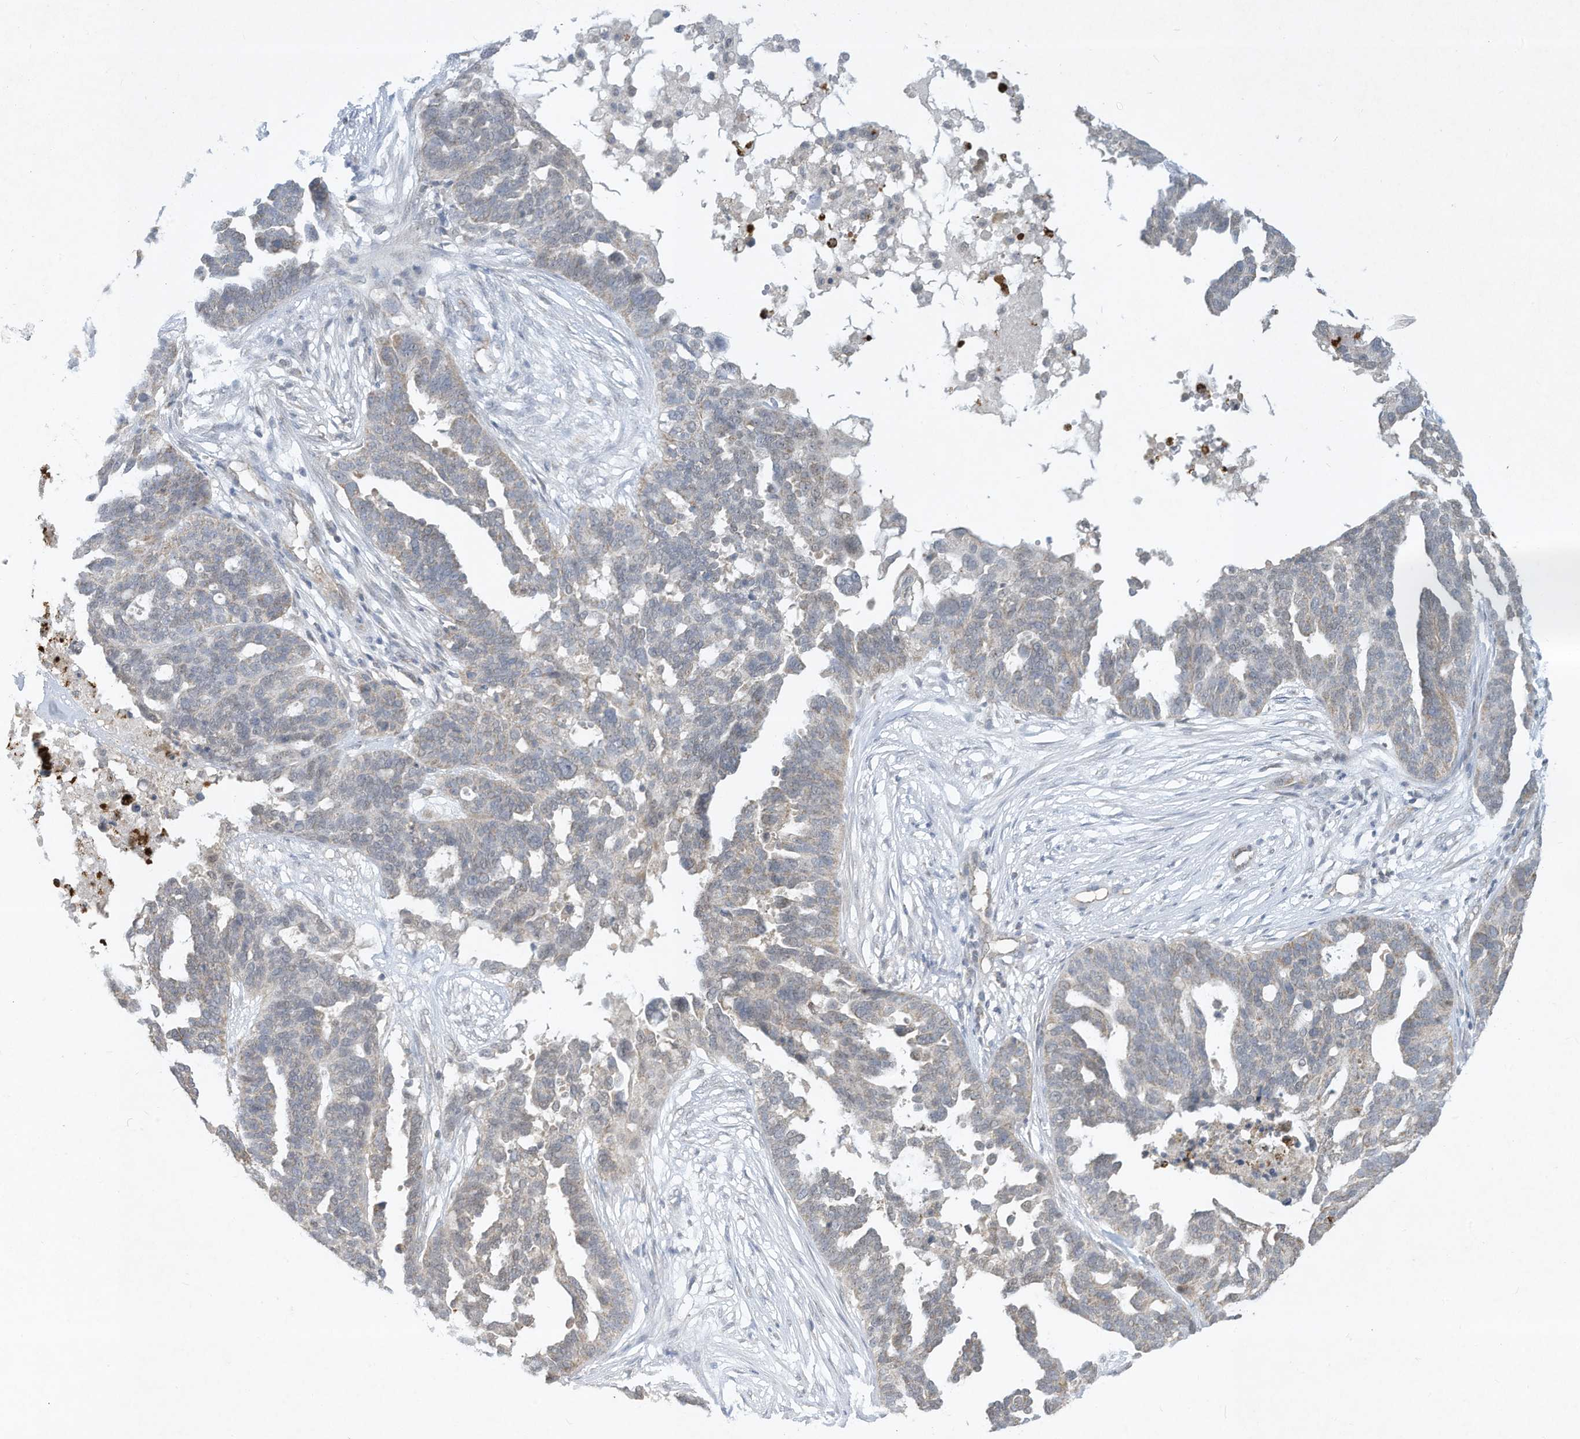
{"staining": {"intensity": "weak", "quantity": "25%-75%", "location": "cytoplasmic/membranous"}, "tissue": "ovarian cancer", "cell_type": "Tumor cells", "image_type": "cancer", "snomed": [{"axis": "morphology", "description": "Cystadenocarcinoma, serous, NOS"}, {"axis": "topography", "description": "Ovary"}], "caption": "The micrograph shows immunohistochemical staining of ovarian serous cystadenocarcinoma. There is weak cytoplasmic/membranous positivity is identified in about 25%-75% of tumor cells.", "gene": "CHRNA4", "patient": {"sex": "female", "age": 59}}